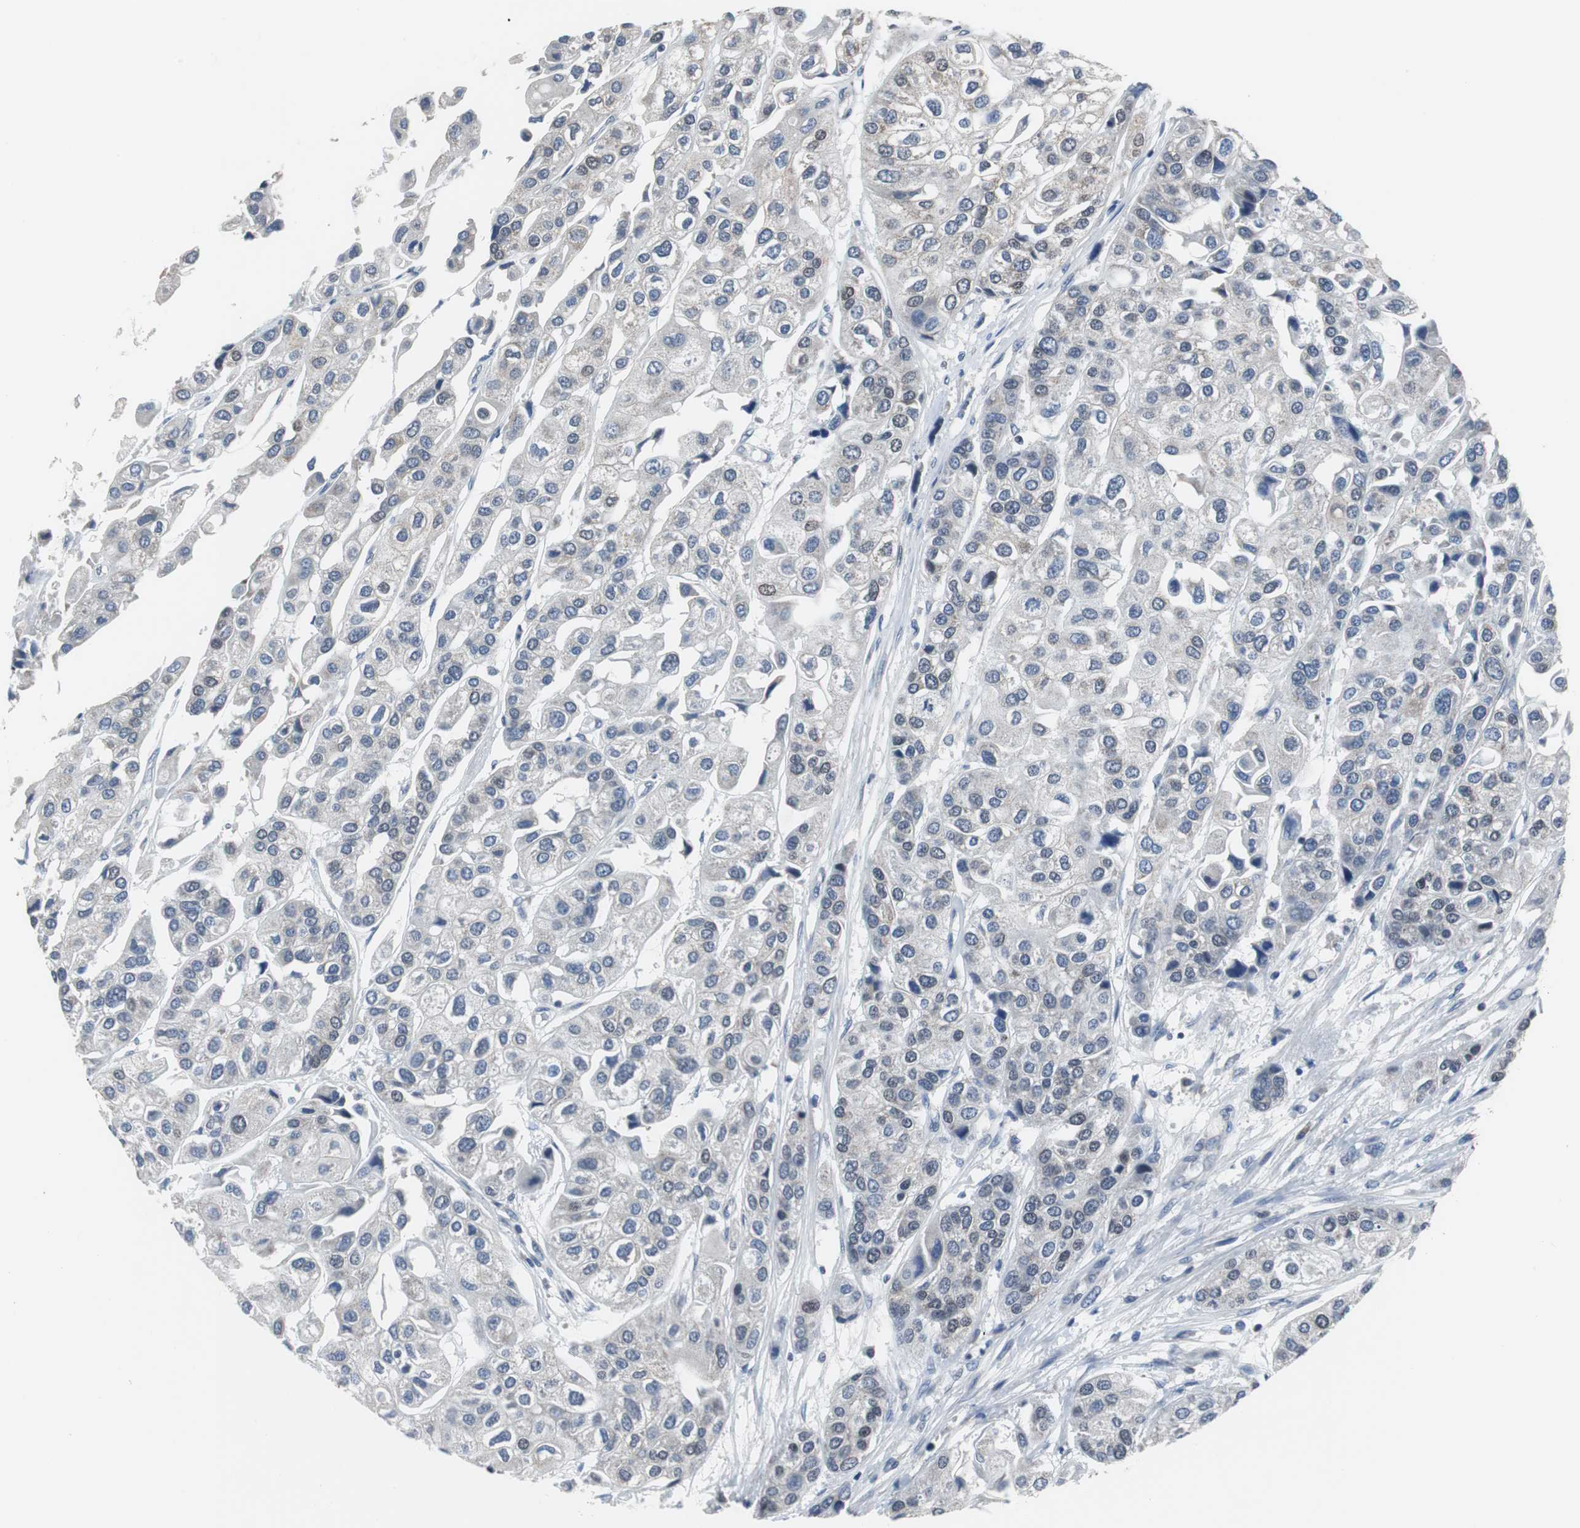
{"staining": {"intensity": "negative", "quantity": "none", "location": "none"}, "tissue": "urothelial cancer", "cell_type": "Tumor cells", "image_type": "cancer", "snomed": [{"axis": "morphology", "description": "Urothelial carcinoma, High grade"}, {"axis": "topography", "description": "Urinary bladder"}], "caption": "Immunohistochemistry (IHC) micrograph of neoplastic tissue: human urothelial carcinoma (high-grade) stained with DAB (3,3'-diaminobenzidine) reveals no significant protein expression in tumor cells.", "gene": "TP63", "patient": {"sex": "female", "age": 64}}